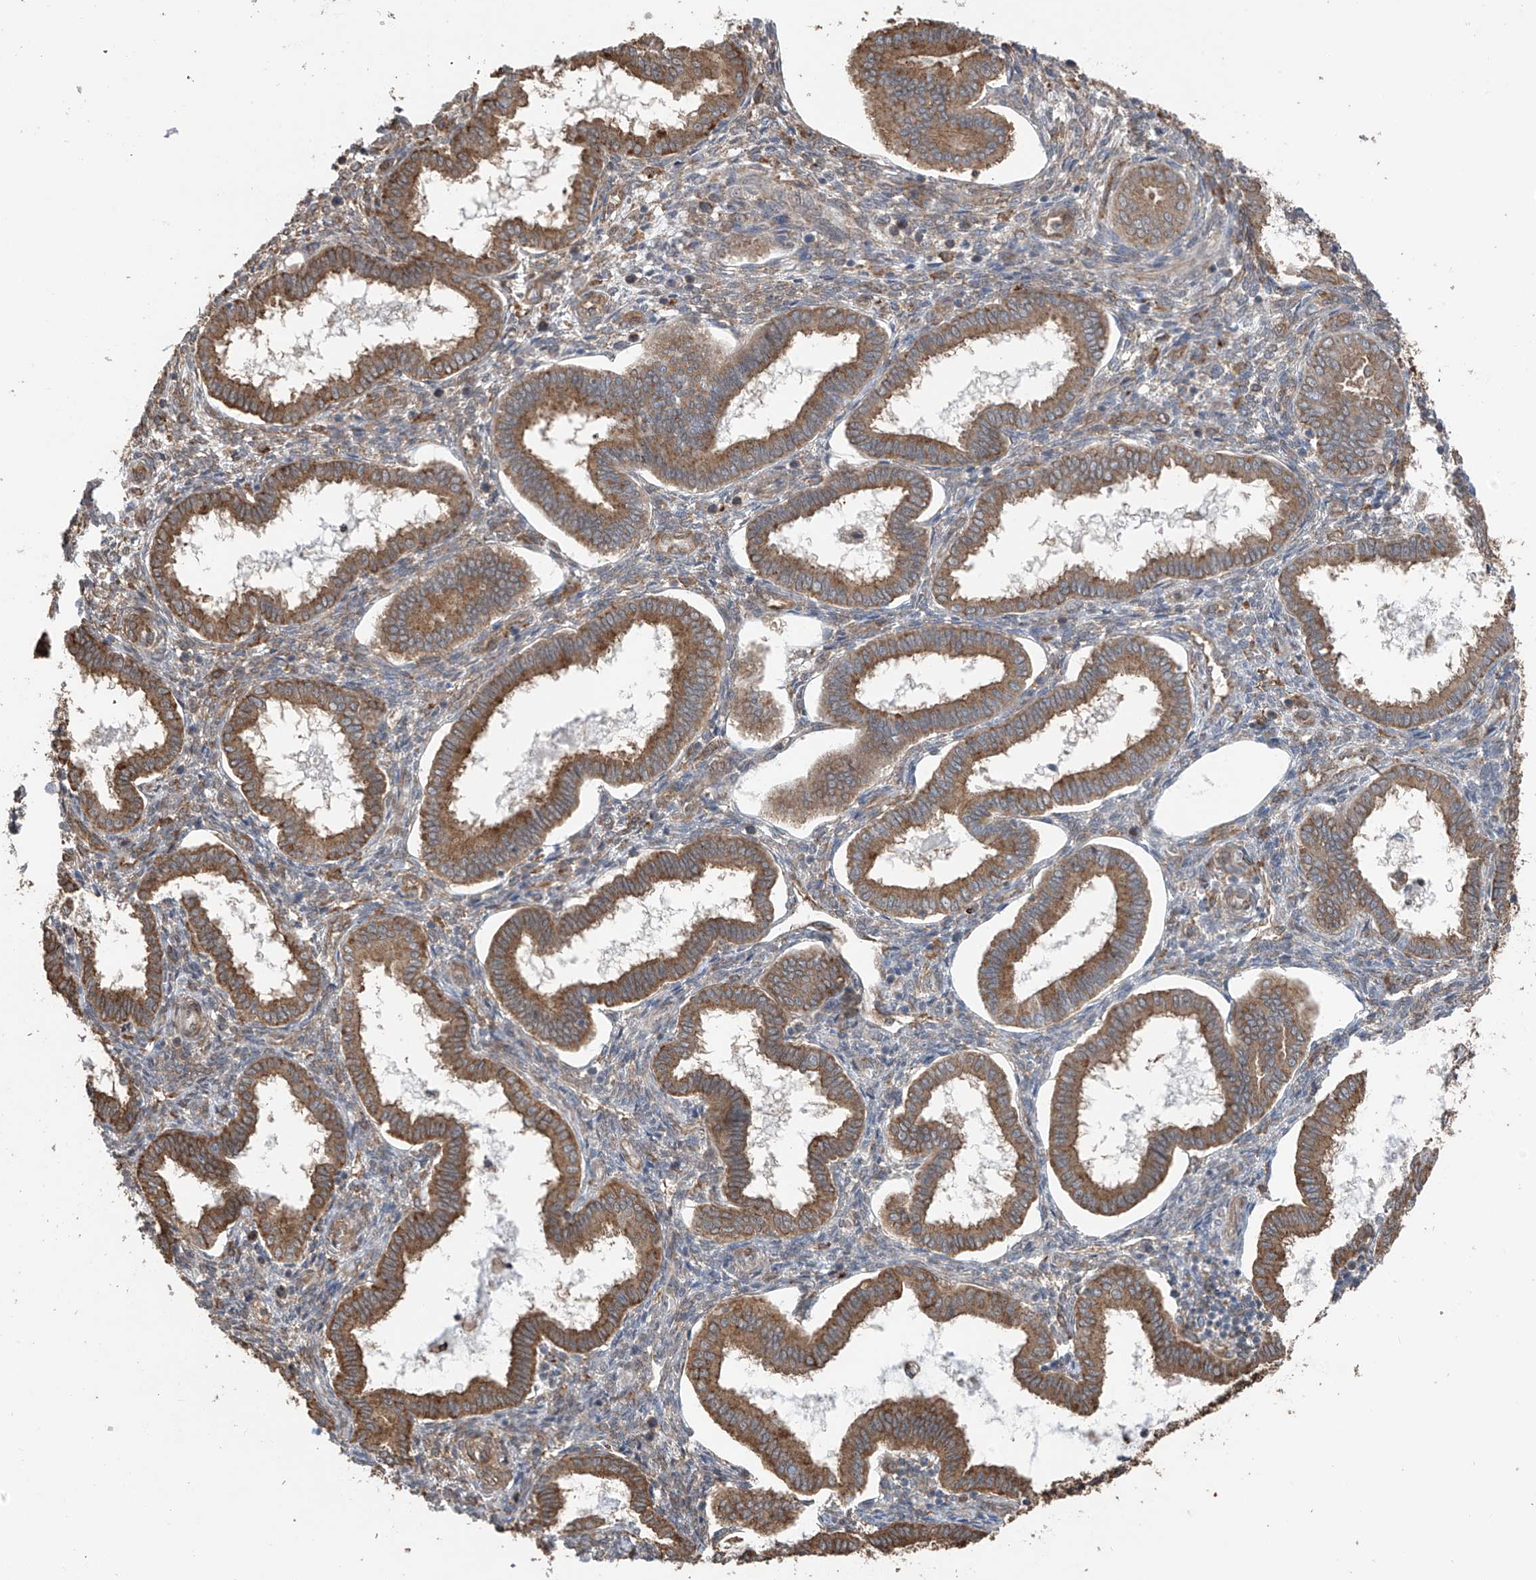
{"staining": {"intensity": "weak", "quantity": "25%-75%", "location": "cytoplasmic/membranous"}, "tissue": "endometrium", "cell_type": "Cells in endometrial stroma", "image_type": "normal", "snomed": [{"axis": "morphology", "description": "Normal tissue, NOS"}, {"axis": "topography", "description": "Endometrium"}], "caption": "Unremarkable endometrium was stained to show a protein in brown. There is low levels of weak cytoplasmic/membranous positivity in about 25%-75% of cells in endometrial stroma.", "gene": "ZNF189", "patient": {"sex": "female", "age": 24}}